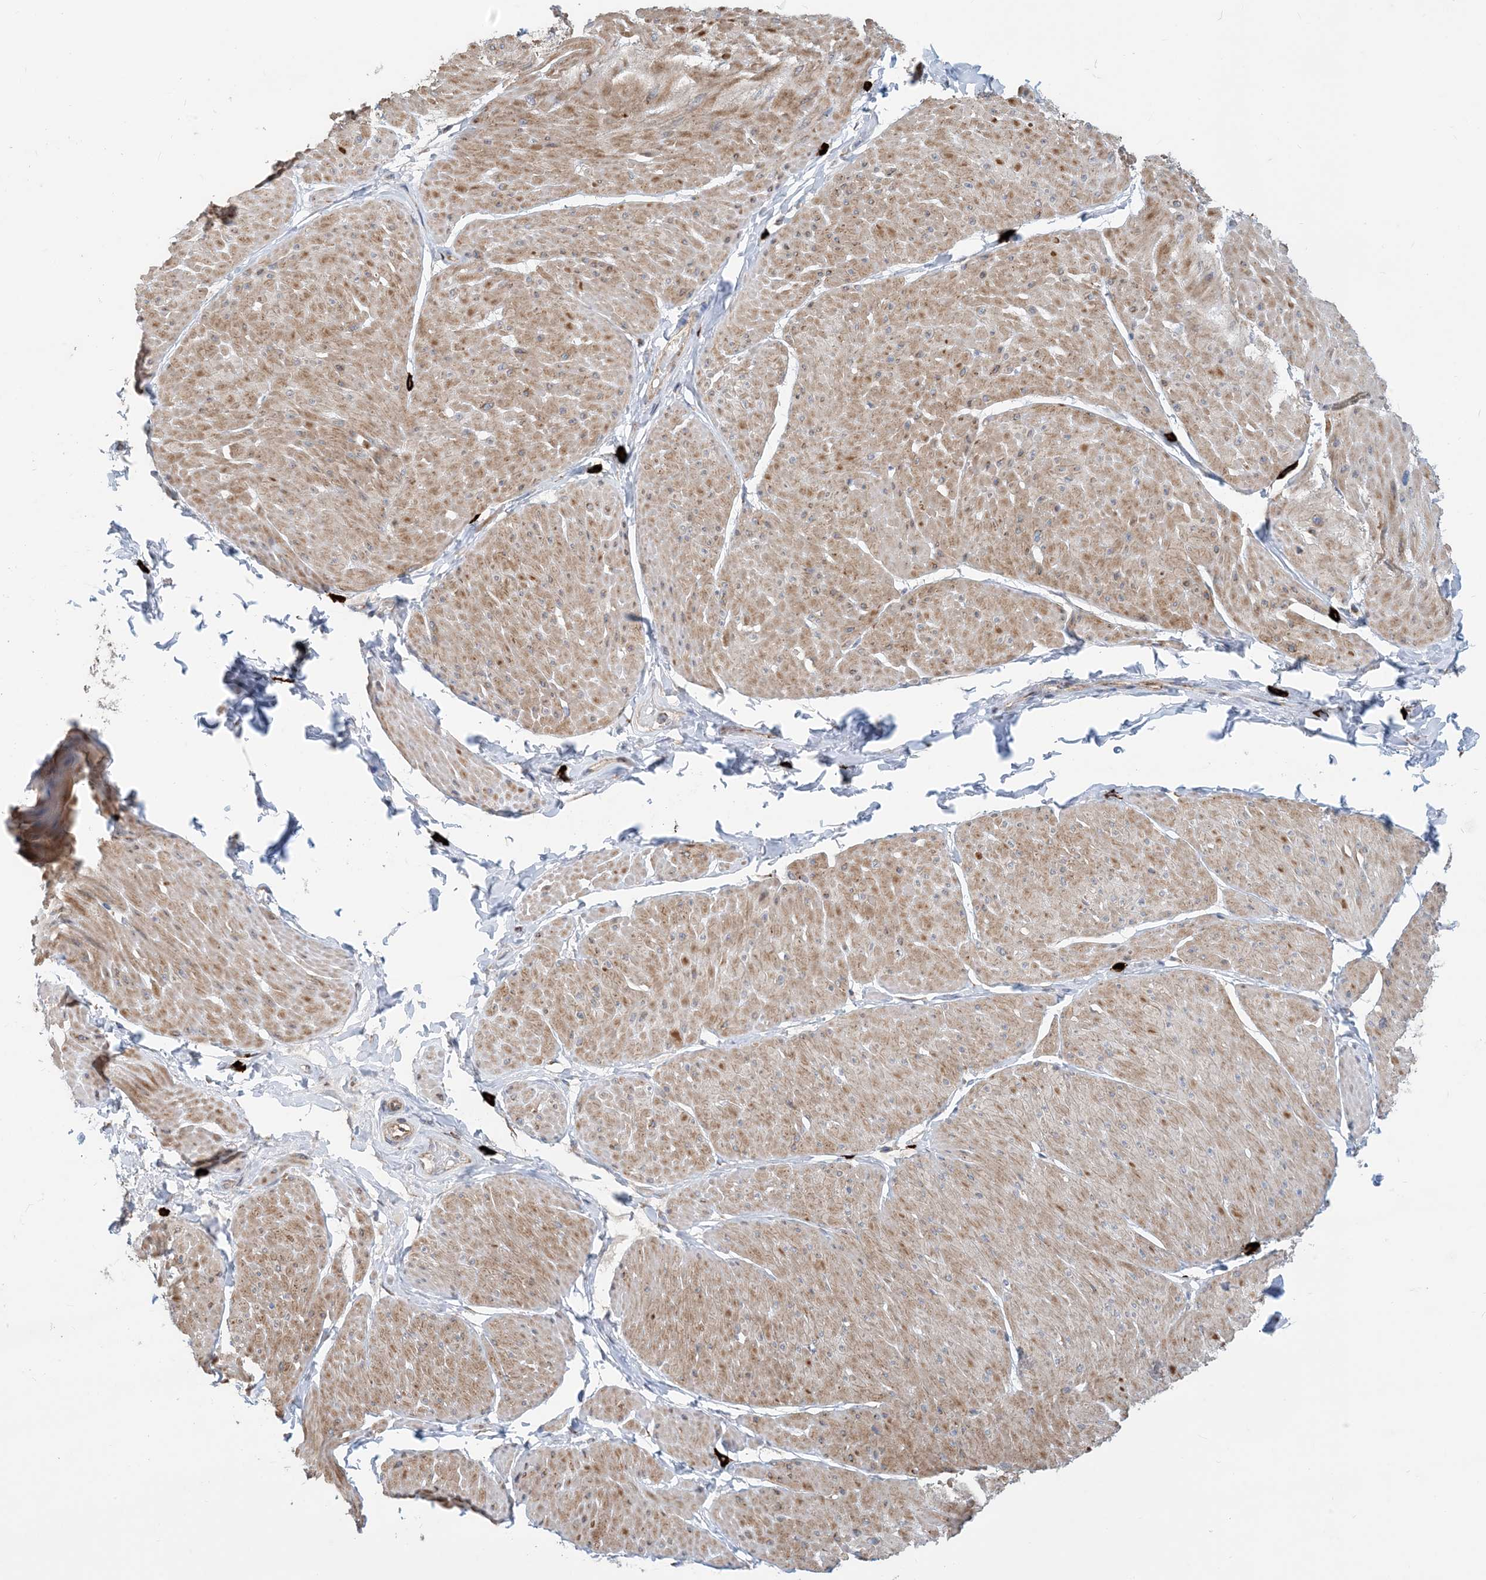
{"staining": {"intensity": "moderate", "quantity": ">75%", "location": "cytoplasmic/membranous"}, "tissue": "smooth muscle", "cell_type": "Smooth muscle cells", "image_type": "normal", "snomed": [{"axis": "morphology", "description": "Urothelial carcinoma, High grade"}, {"axis": "topography", "description": "Urinary bladder"}], "caption": "Immunohistochemical staining of unremarkable smooth muscle shows medium levels of moderate cytoplasmic/membranous expression in about >75% of smooth muscle cells. The staining was performed using DAB to visualize the protein expression in brown, while the nuclei were stained in blue with hematoxylin (Magnification: 20x).", "gene": "PCDHGA1", "patient": {"sex": "male", "age": 46}}